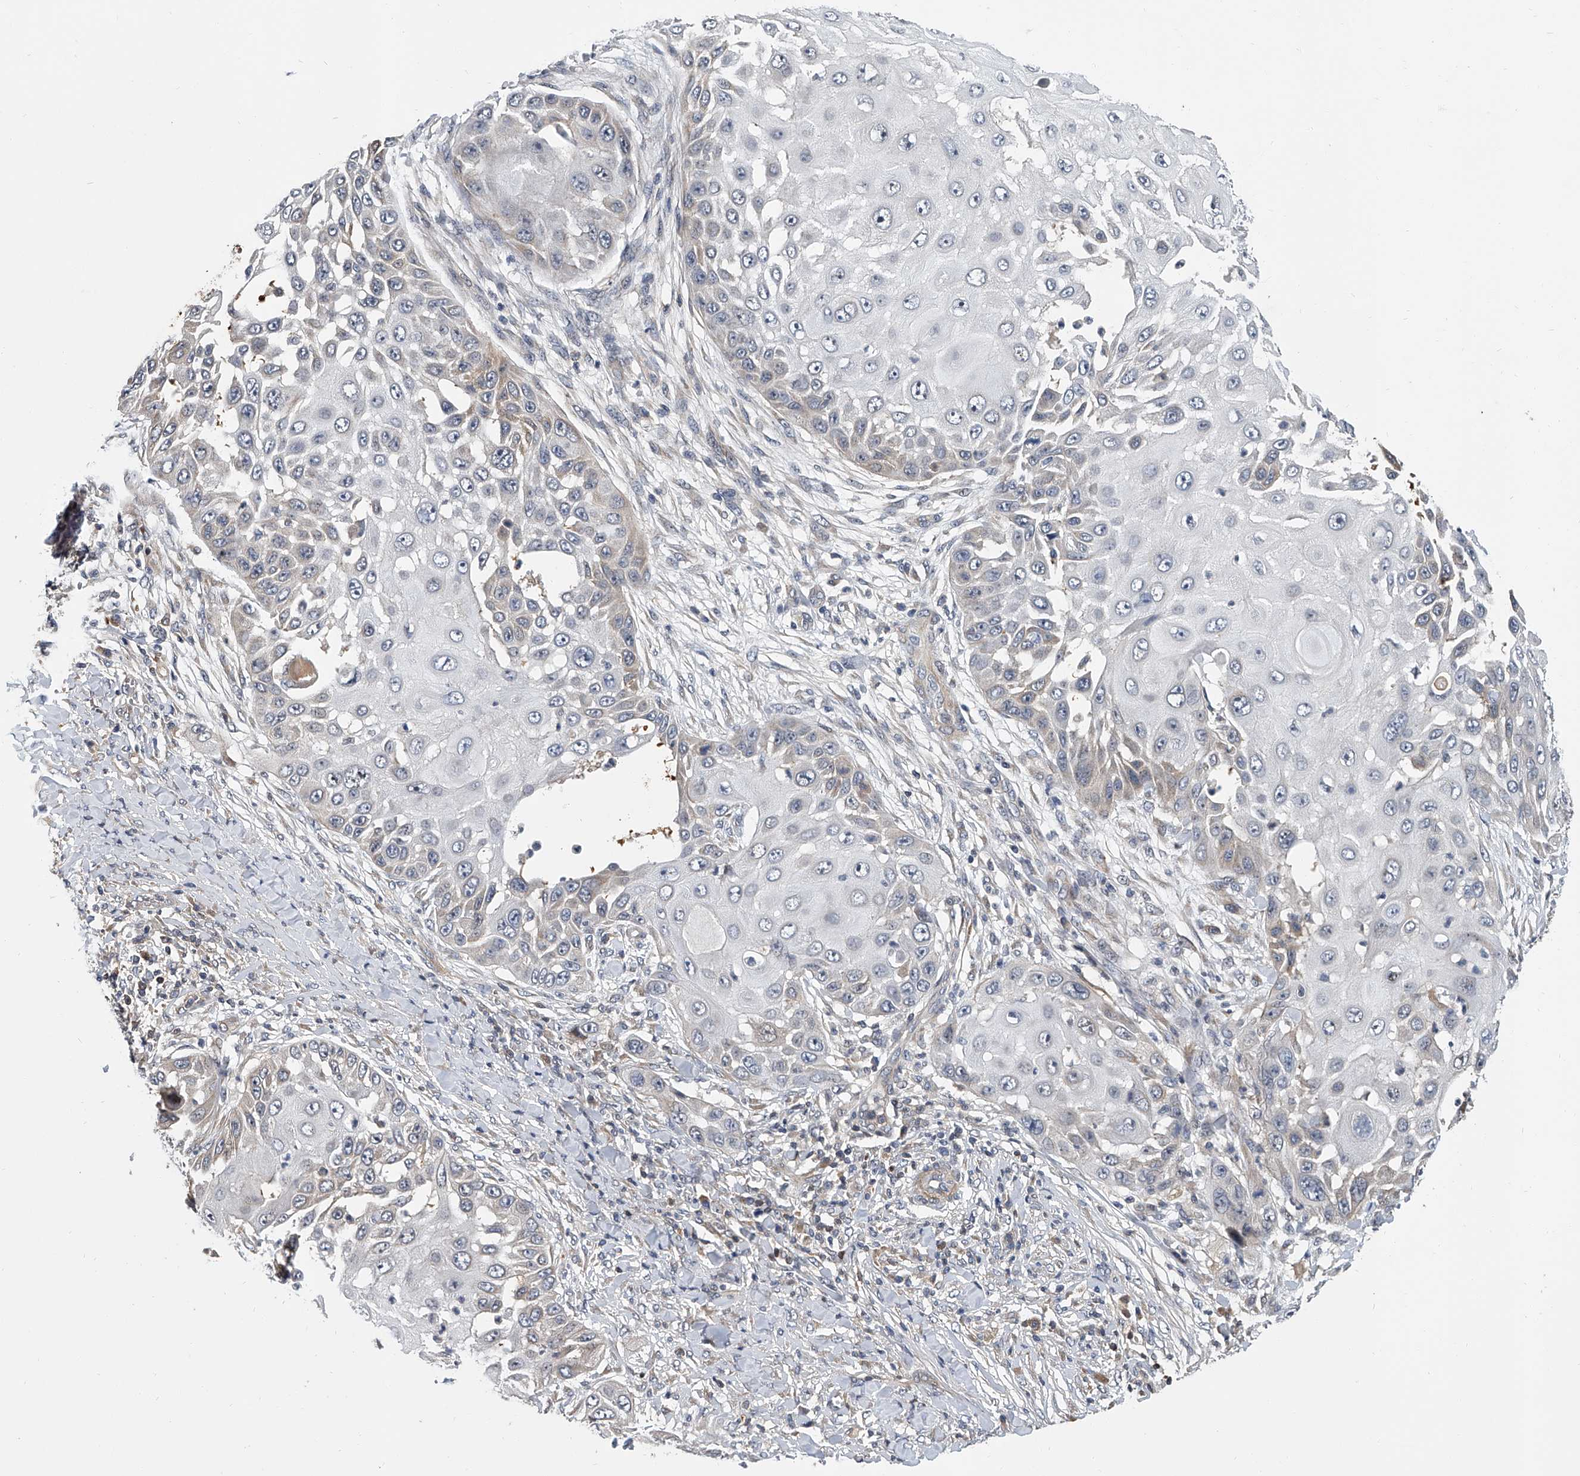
{"staining": {"intensity": "weak", "quantity": "<25%", "location": "cytoplasmic/membranous"}, "tissue": "skin cancer", "cell_type": "Tumor cells", "image_type": "cancer", "snomed": [{"axis": "morphology", "description": "Squamous cell carcinoma, NOS"}, {"axis": "topography", "description": "Skin"}], "caption": "There is no significant expression in tumor cells of skin cancer (squamous cell carcinoma).", "gene": "CD200", "patient": {"sex": "female", "age": 44}}